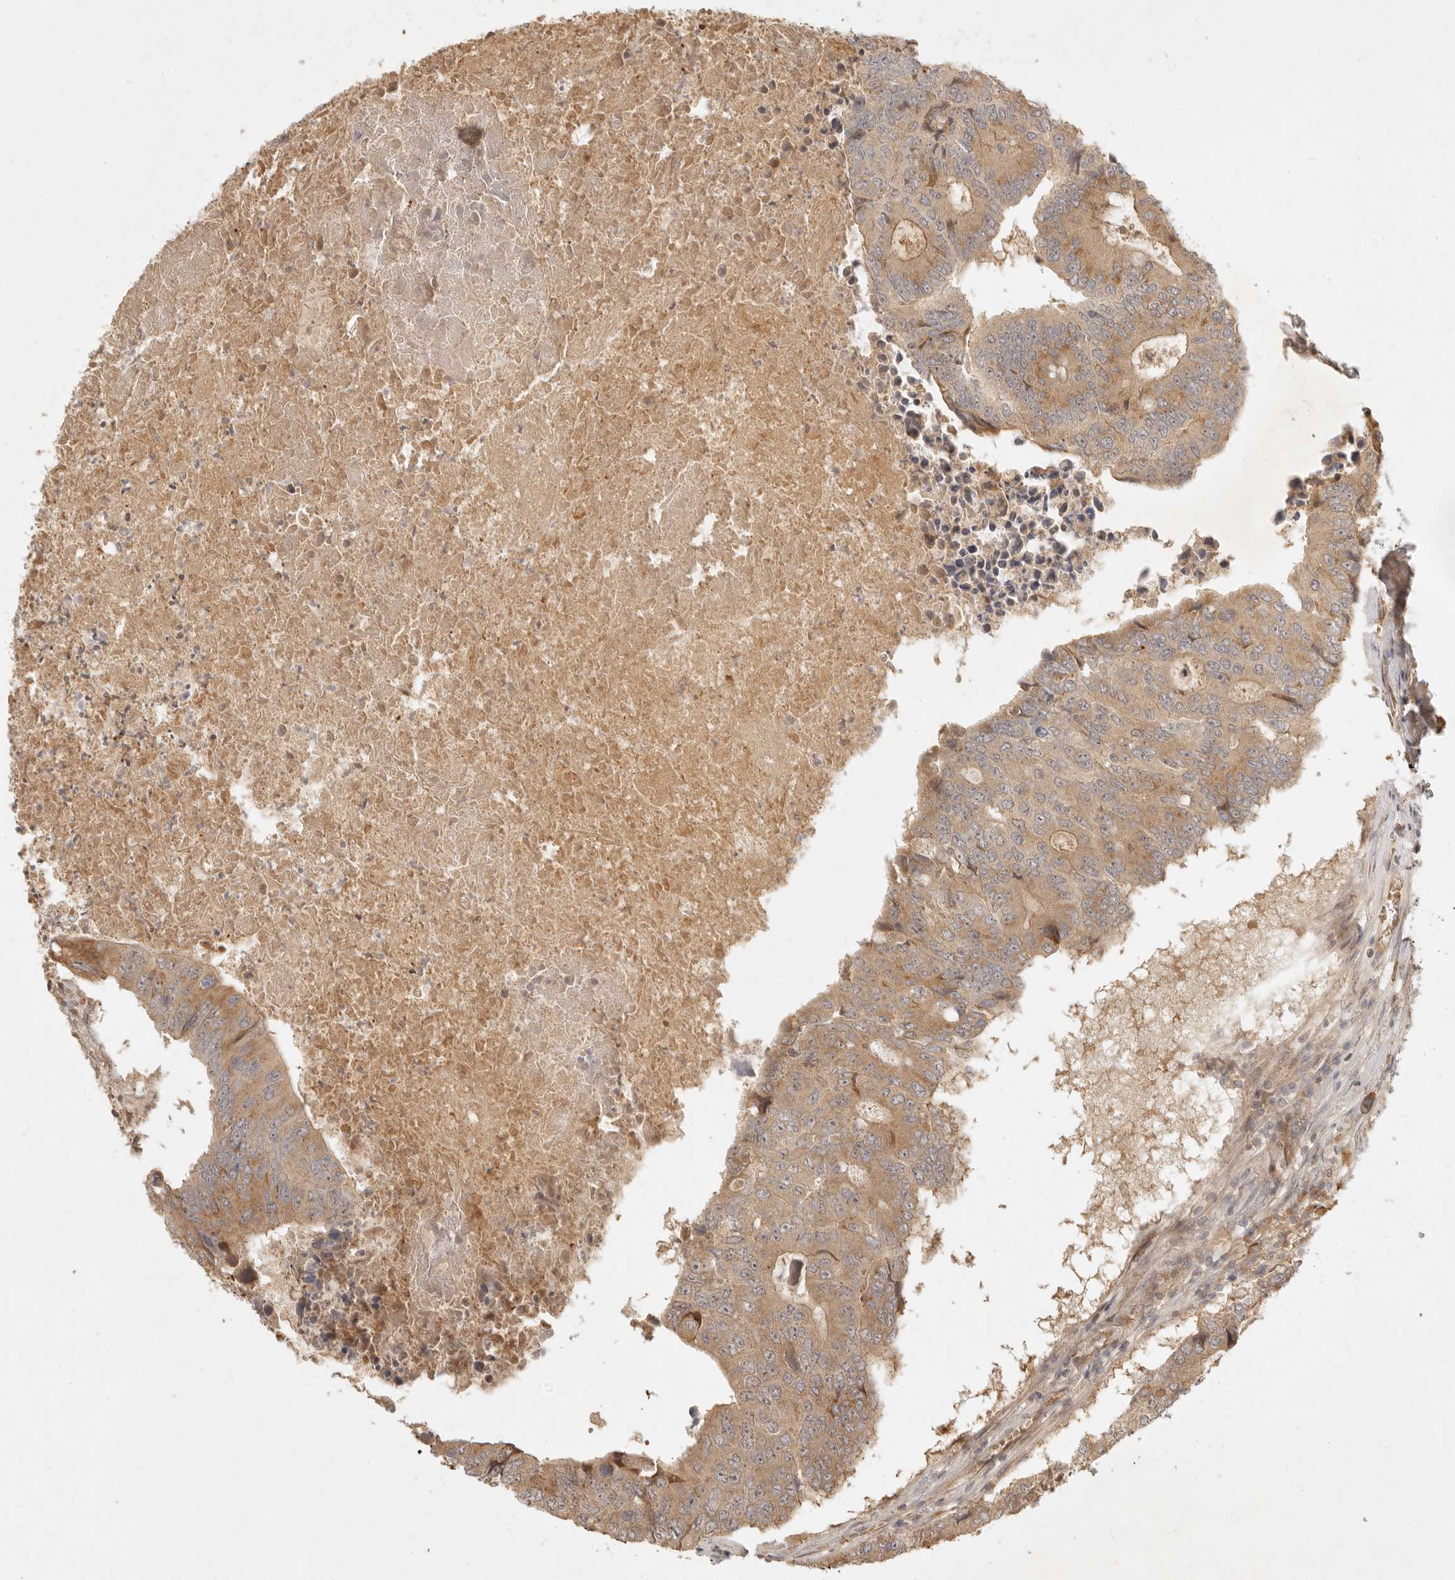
{"staining": {"intensity": "moderate", "quantity": ">75%", "location": "cytoplasmic/membranous"}, "tissue": "colorectal cancer", "cell_type": "Tumor cells", "image_type": "cancer", "snomed": [{"axis": "morphology", "description": "Adenocarcinoma, NOS"}, {"axis": "topography", "description": "Colon"}], "caption": "Adenocarcinoma (colorectal) stained for a protein displays moderate cytoplasmic/membranous positivity in tumor cells.", "gene": "ANKRD61", "patient": {"sex": "male", "age": 87}}